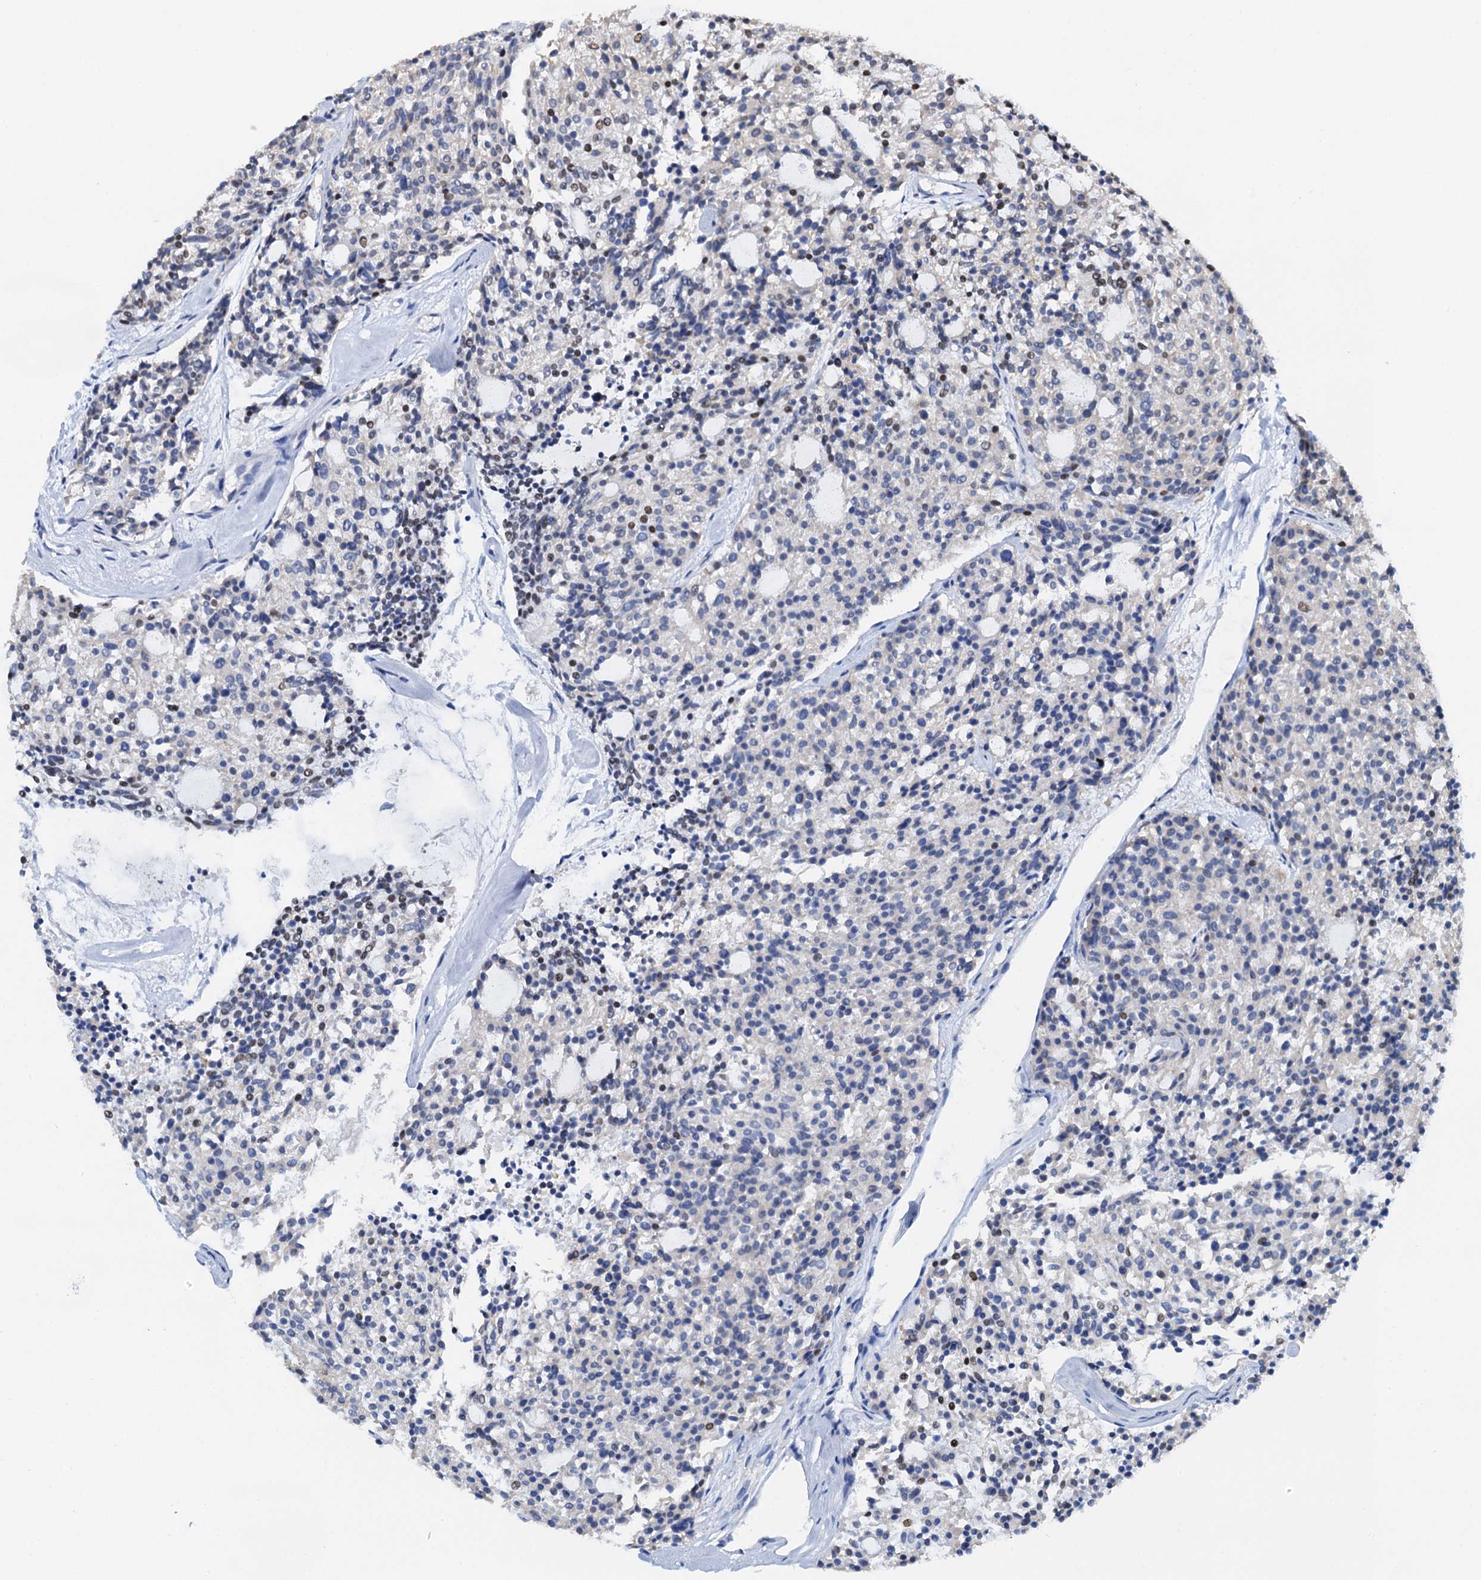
{"staining": {"intensity": "moderate", "quantity": "25%-75%", "location": "nuclear"}, "tissue": "carcinoid", "cell_type": "Tumor cells", "image_type": "cancer", "snomed": [{"axis": "morphology", "description": "Carcinoid, malignant, NOS"}, {"axis": "topography", "description": "Pancreas"}], "caption": "A medium amount of moderate nuclear positivity is appreciated in approximately 25%-75% of tumor cells in carcinoid (malignant) tissue. Immunohistochemistry (ihc) stains the protein in brown and the nuclei are stained blue.", "gene": "SLTM", "patient": {"sex": "female", "age": 54}}